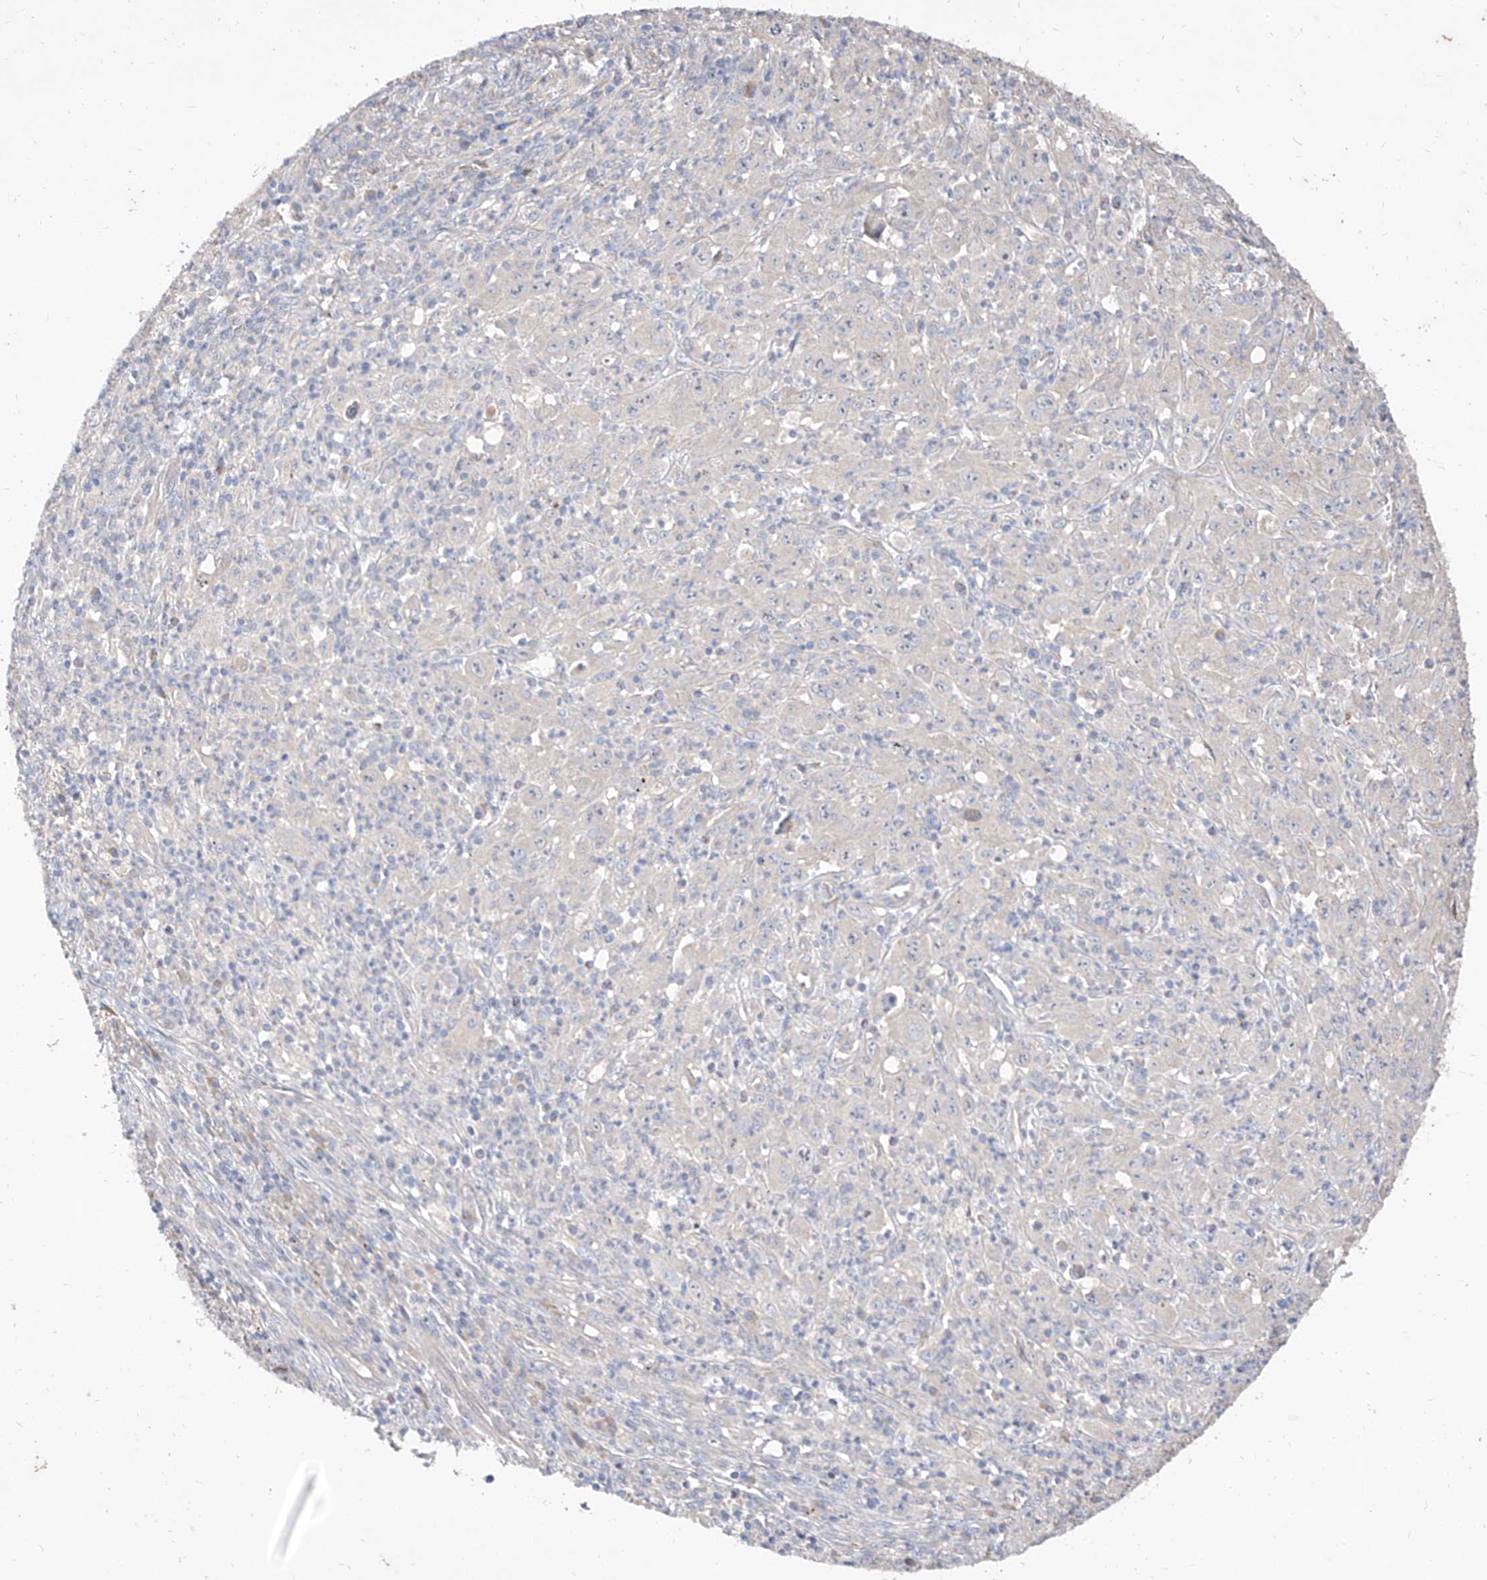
{"staining": {"intensity": "negative", "quantity": "none", "location": "none"}, "tissue": "melanoma", "cell_type": "Tumor cells", "image_type": "cancer", "snomed": [{"axis": "morphology", "description": "Malignant melanoma, Metastatic site"}, {"axis": "topography", "description": "Skin"}], "caption": "Immunohistochemical staining of human melanoma demonstrates no significant expression in tumor cells.", "gene": "DIRAS3", "patient": {"sex": "female", "age": 56}}